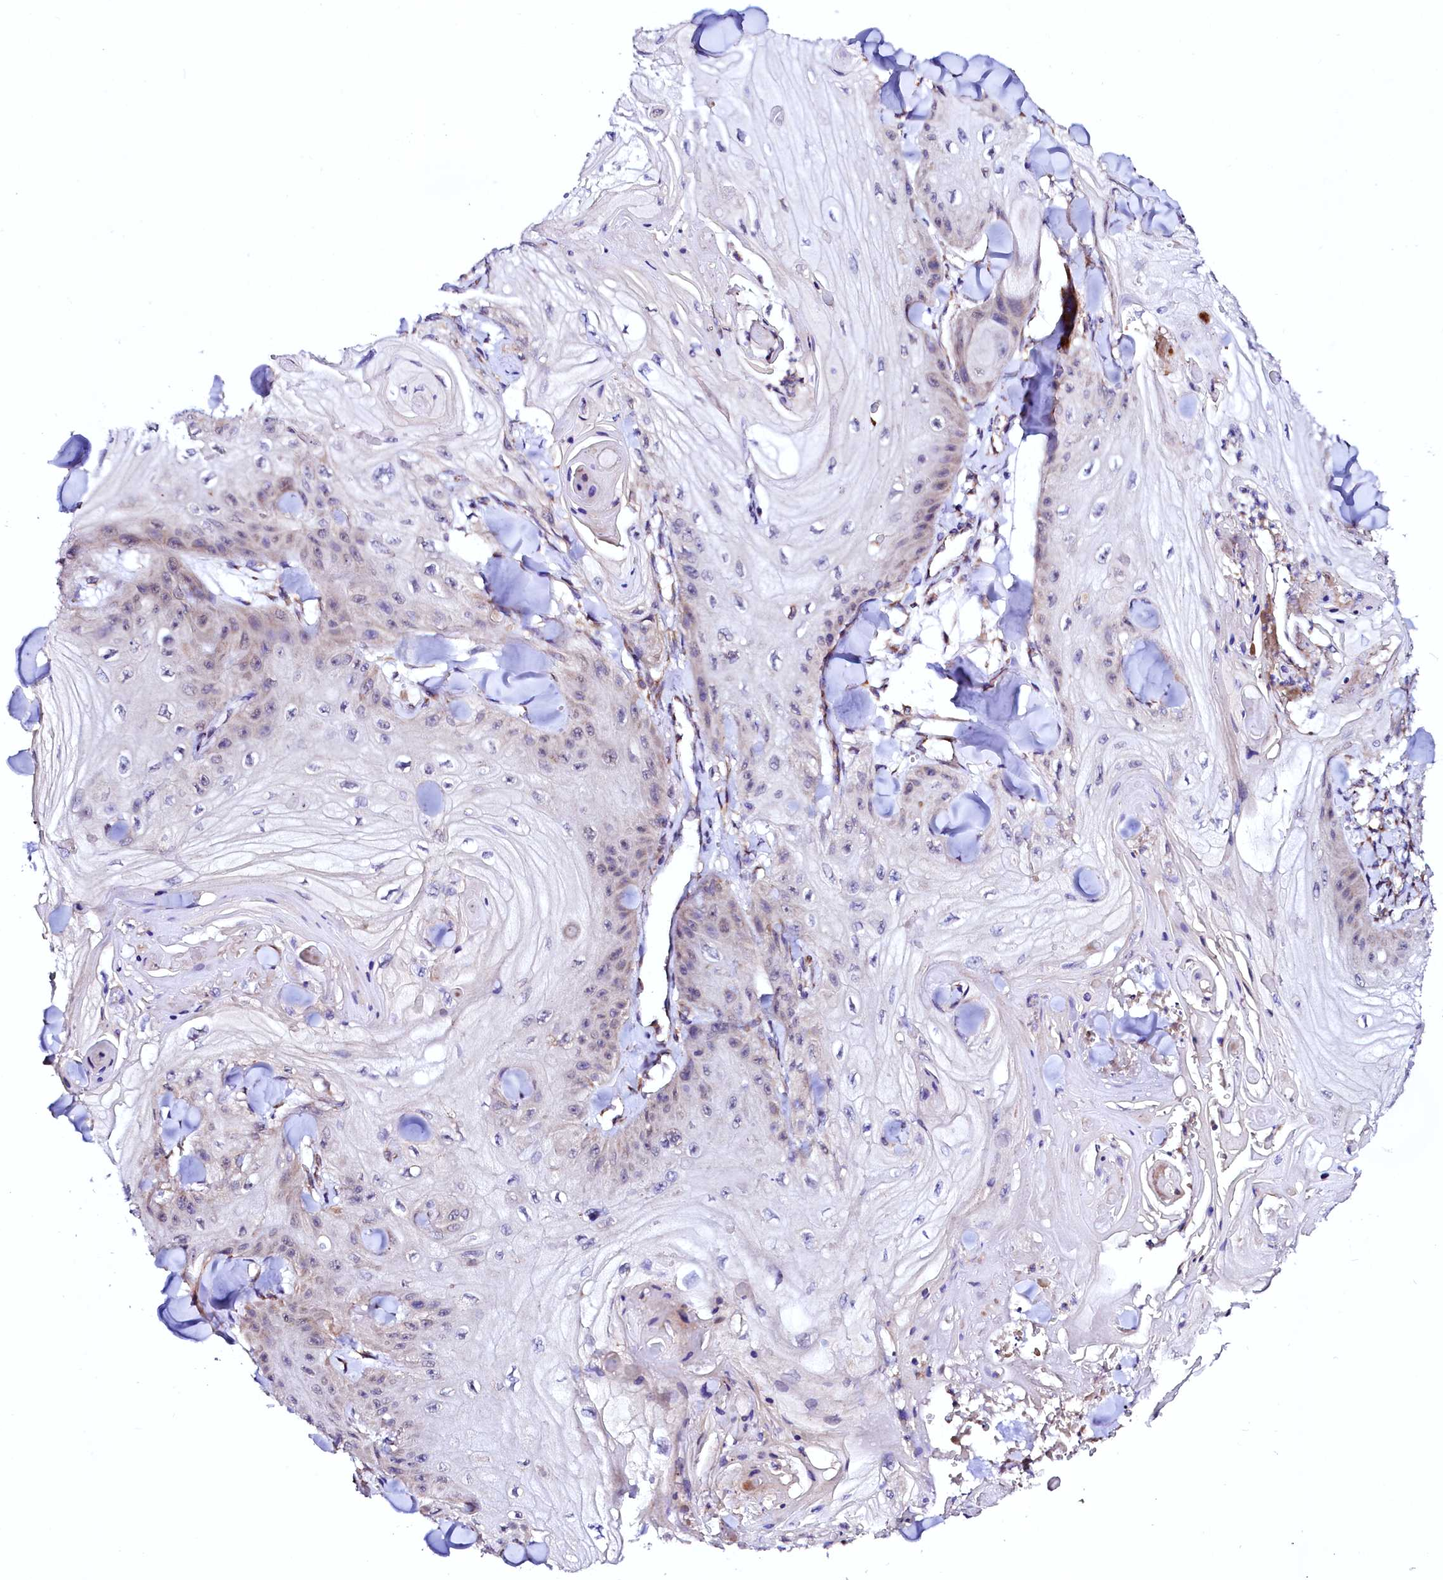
{"staining": {"intensity": "negative", "quantity": "none", "location": "none"}, "tissue": "skin cancer", "cell_type": "Tumor cells", "image_type": "cancer", "snomed": [{"axis": "morphology", "description": "Squamous cell carcinoma, NOS"}, {"axis": "topography", "description": "Skin"}], "caption": "Protein analysis of skin squamous cell carcinoma shows no significant positivity in tumor cells. Brightfield microscopy of immunohistochemistry (IHC) stained with DAB (3,3'-diaminobenzidine) (brown) and hematoxylin (blue), captured at high magnification.", "gene": "UBE3C", "patient": {"sex": "male", "age": 74}}